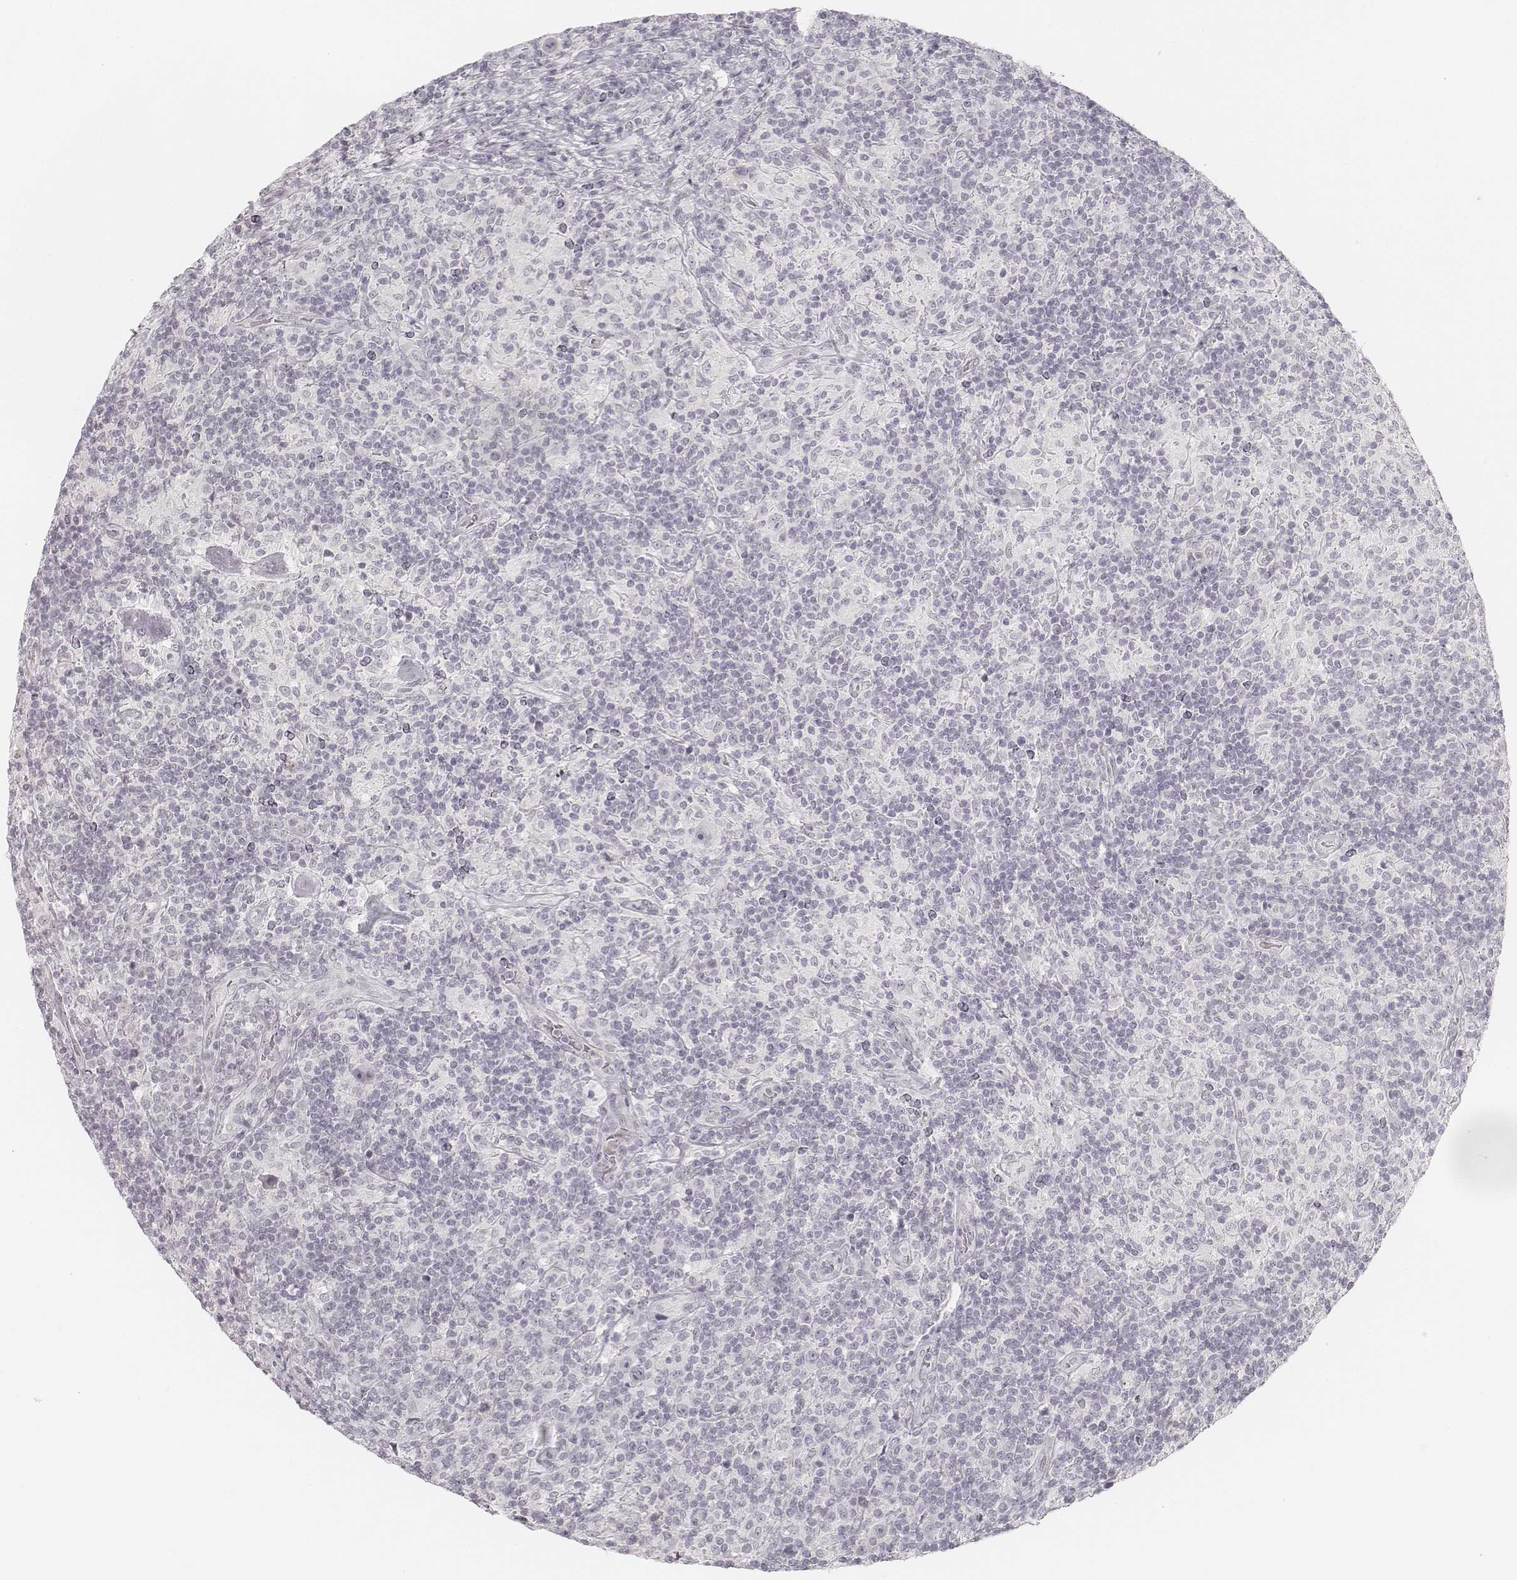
{"staining": {"intensity": "negative", "quantity": "none", "location": "none"}, "tissue": "lymphoma", "cell_type": "Tumor cells", "image_type": "cancer", "snomed": [{"axis": "morphology", "description": "Hodgkin's disease, NOS"}, {"axis": "topography", "description": "Lymph node"}], "caption": "This is a image of immunohistochemistry staining of lymphoma, which shows no staining in tumor cells. The staining was performed using DAB to visualize the protein expression in brown, while the nuclei were stained in blue with hematoxylin (Magnification: 20x).", "gene": "KRTAP2-1", "patient": {"sex": "male", "age": 70}}